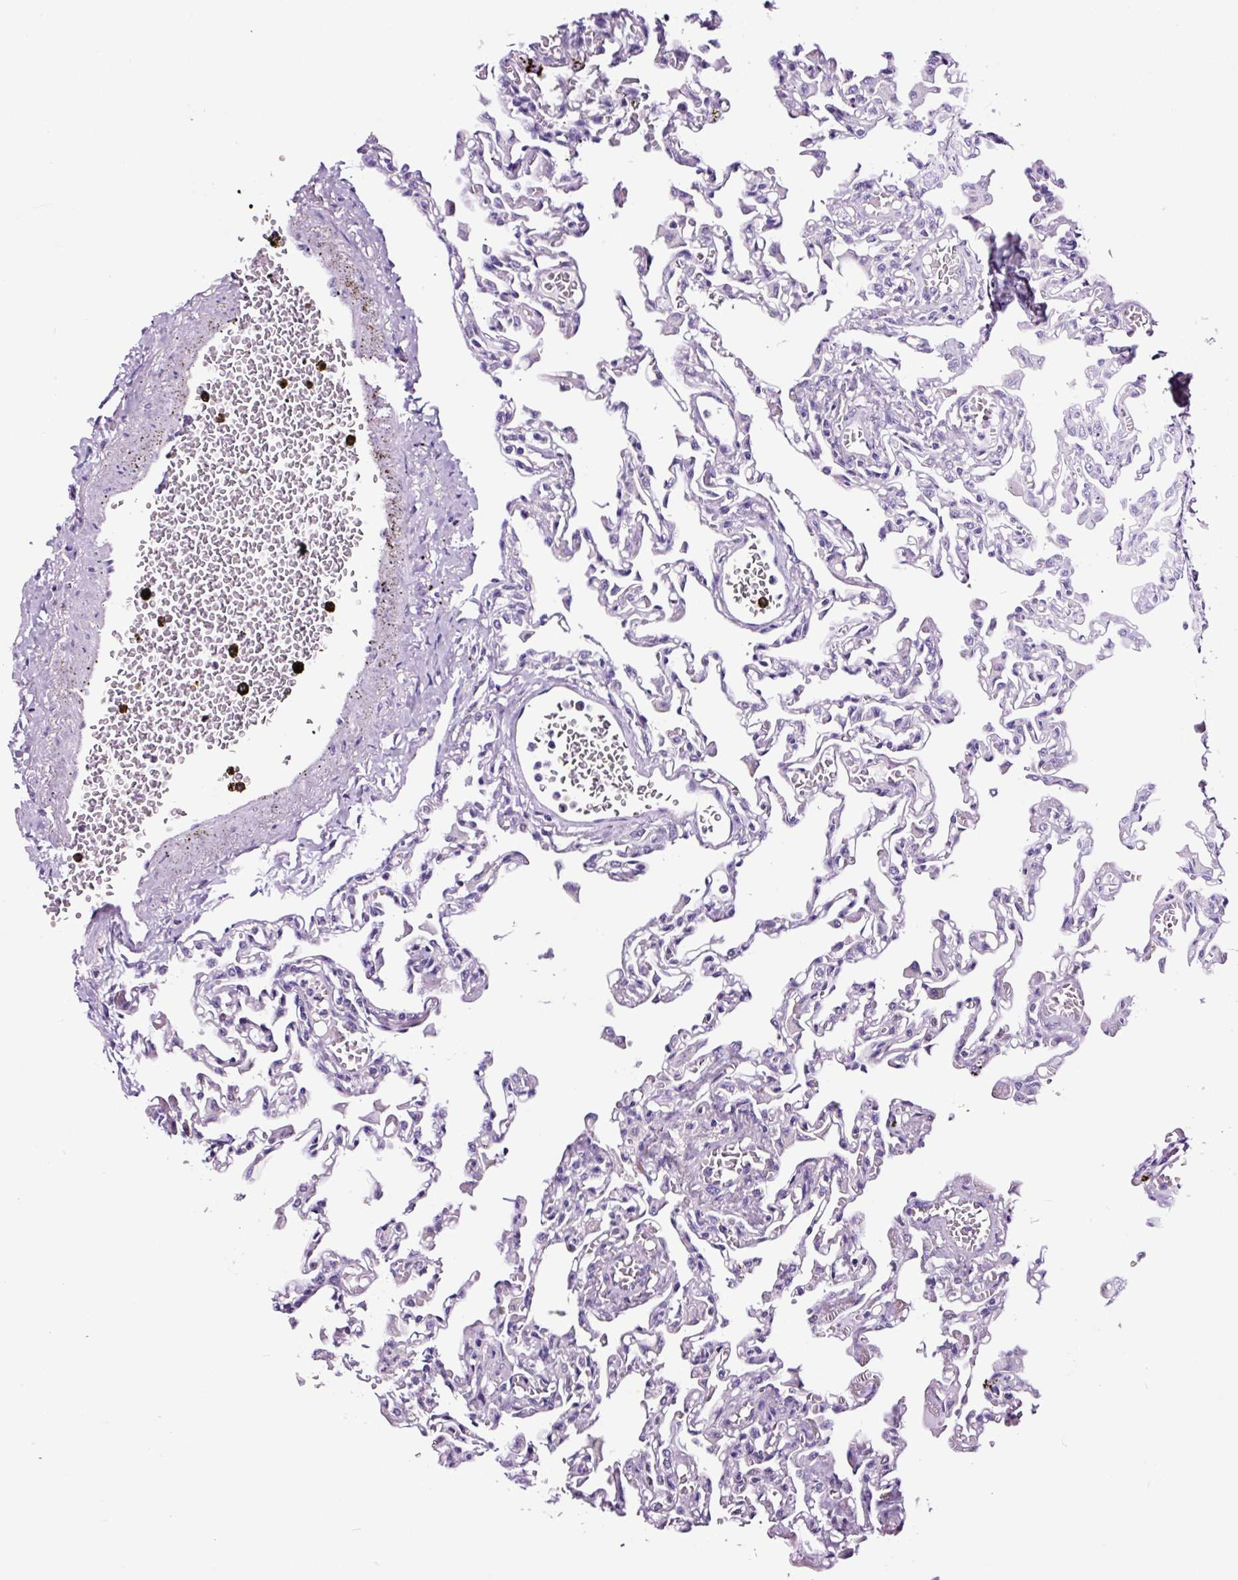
{"staining": {"intensity": "negative", "quantity": "none", "location": "none"}, "tissue": "lung", "cell_type": "Alveolar cells", "image_type": "normal", "snomed": [{"axis": "morphology", "description": "Normal tissue, NOS"}, {"axis": "topography", "description": "Bronchus"}, {"axis": "topography", "description": "Lung"}], "caption": "Immunohistochemical staining of benign lung exhibits no significant staining in alveolar cells.", "gene": "TAFA3", "patient": {"sex": "female", "age": 49}}